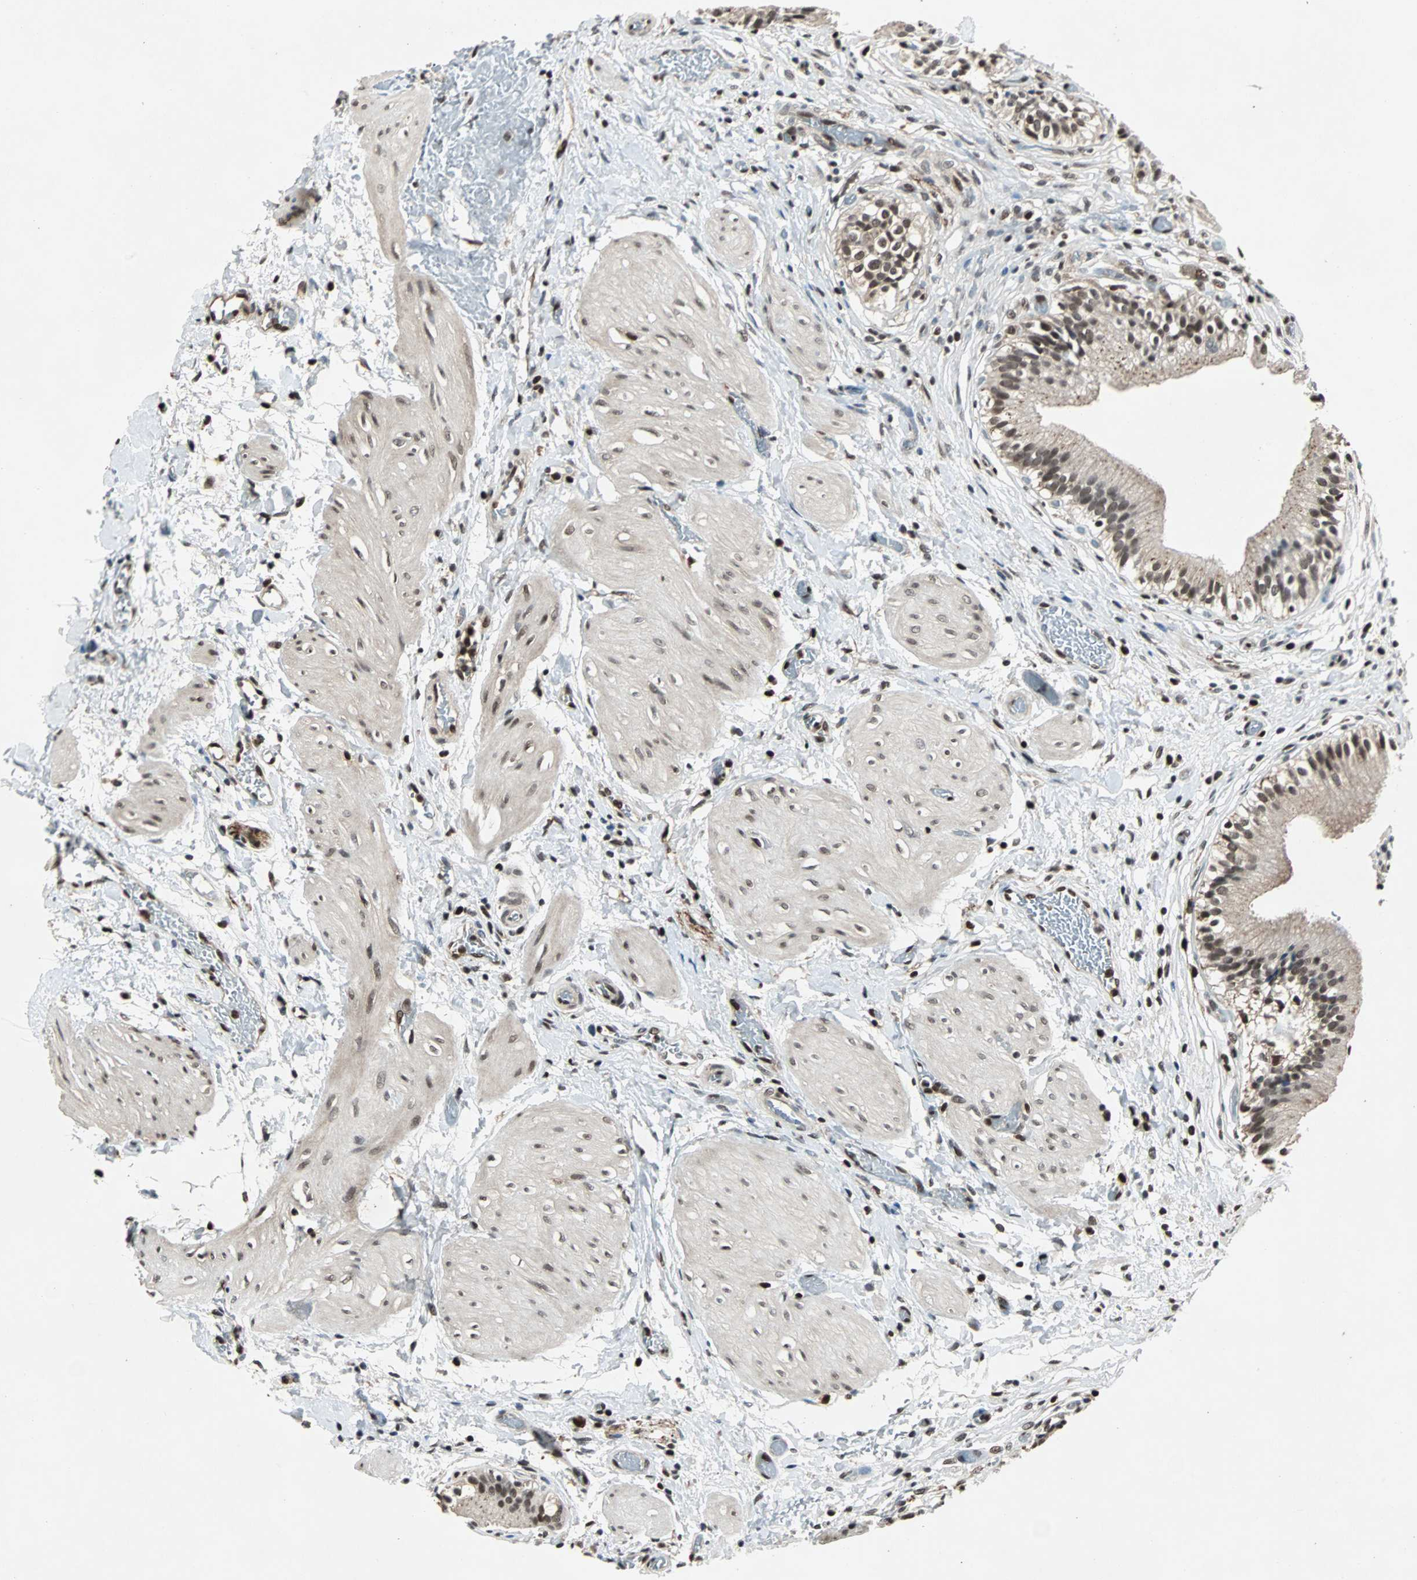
{"staining": {"intensity": "strong", "quantity": ">75%", "location": "cytoplasmic/membranous,nuclear"}, "tissue": "gallbladder", "cell_type": "Glandular cells", "image_type": "normal", "snomed": [{"axis": "morphology", "description": "Normal tissue, NOS"}, {"axis": "topography", "description": "Gallbladder"}], "caption": "Human gallbladder stained for a protein (brown) exhibits strong cytoplasmic/membranous,nuclear positive positivity in about >75% of glandular cells.", "gene": "ACLY", "patient": {"sex": "male", "age": 65}}